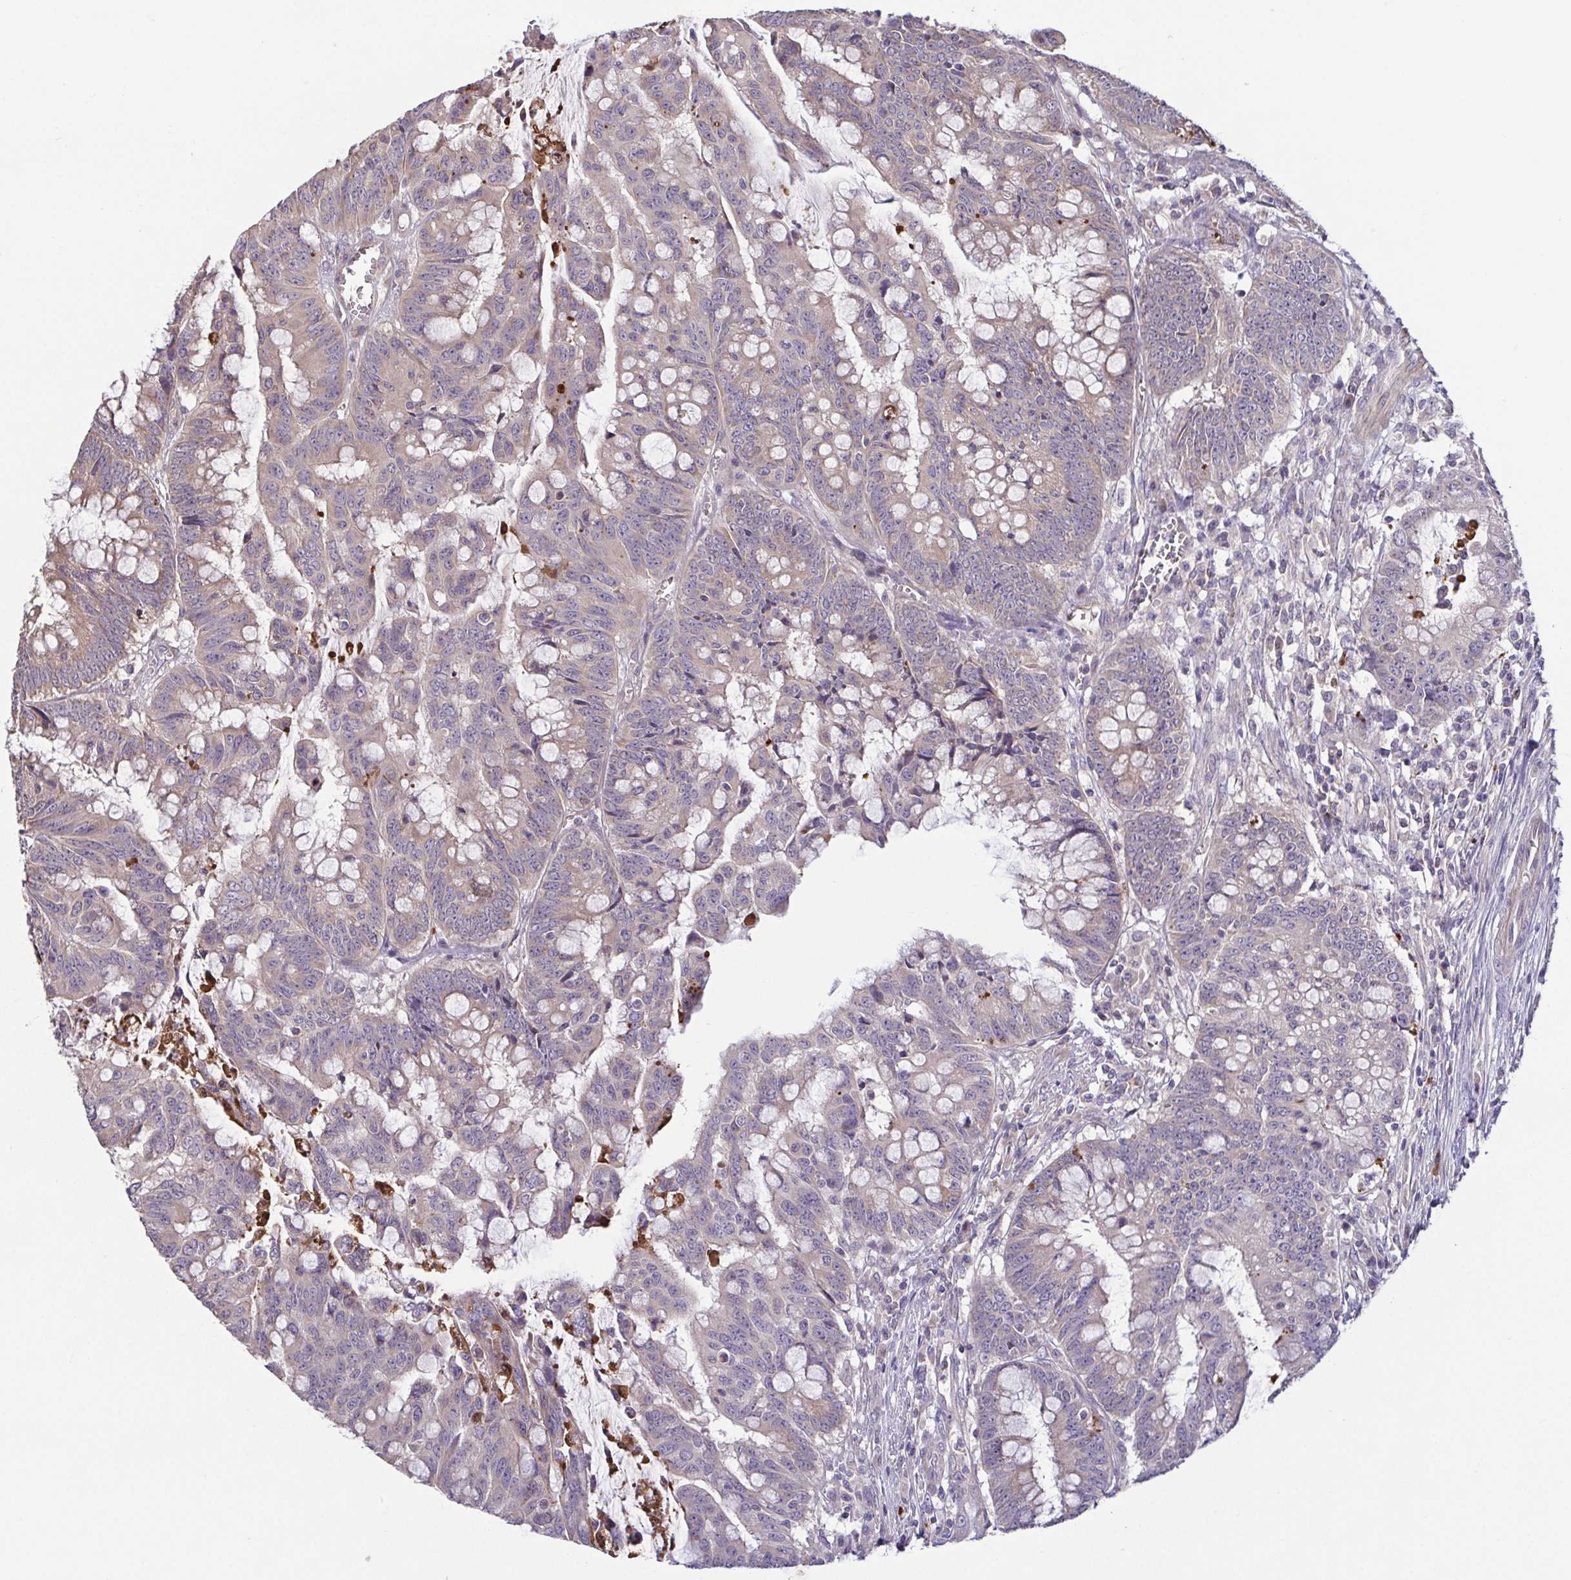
{"staining": {"intensity": "weak", "quantity": "25%-75%", "location": "cytoplasmic/membranous"}, "tissue": "colorectal cancer", "cell_type": "Tumor cells", "image_type": "cancer", "snomed": [{"axis": "morphology", "description": "Adenocarcinoma, NOS"}, {"axis": "topography", "description": "Colon"}], "caption": "The photomicrograph shows immunohistochemical staining of colorectal cancer. There is weak cytoplasmic/membranous positivity is present in approximately 25%-75% of tumor cells. Using DAB (3,3'-diaminobenzidine) (brown) and hematoxylin (blue) stains, captured at high magnification using brightfield microscopy.", "gene": "OSBPL7", "patient": {"sex": "male", "age": 62}}